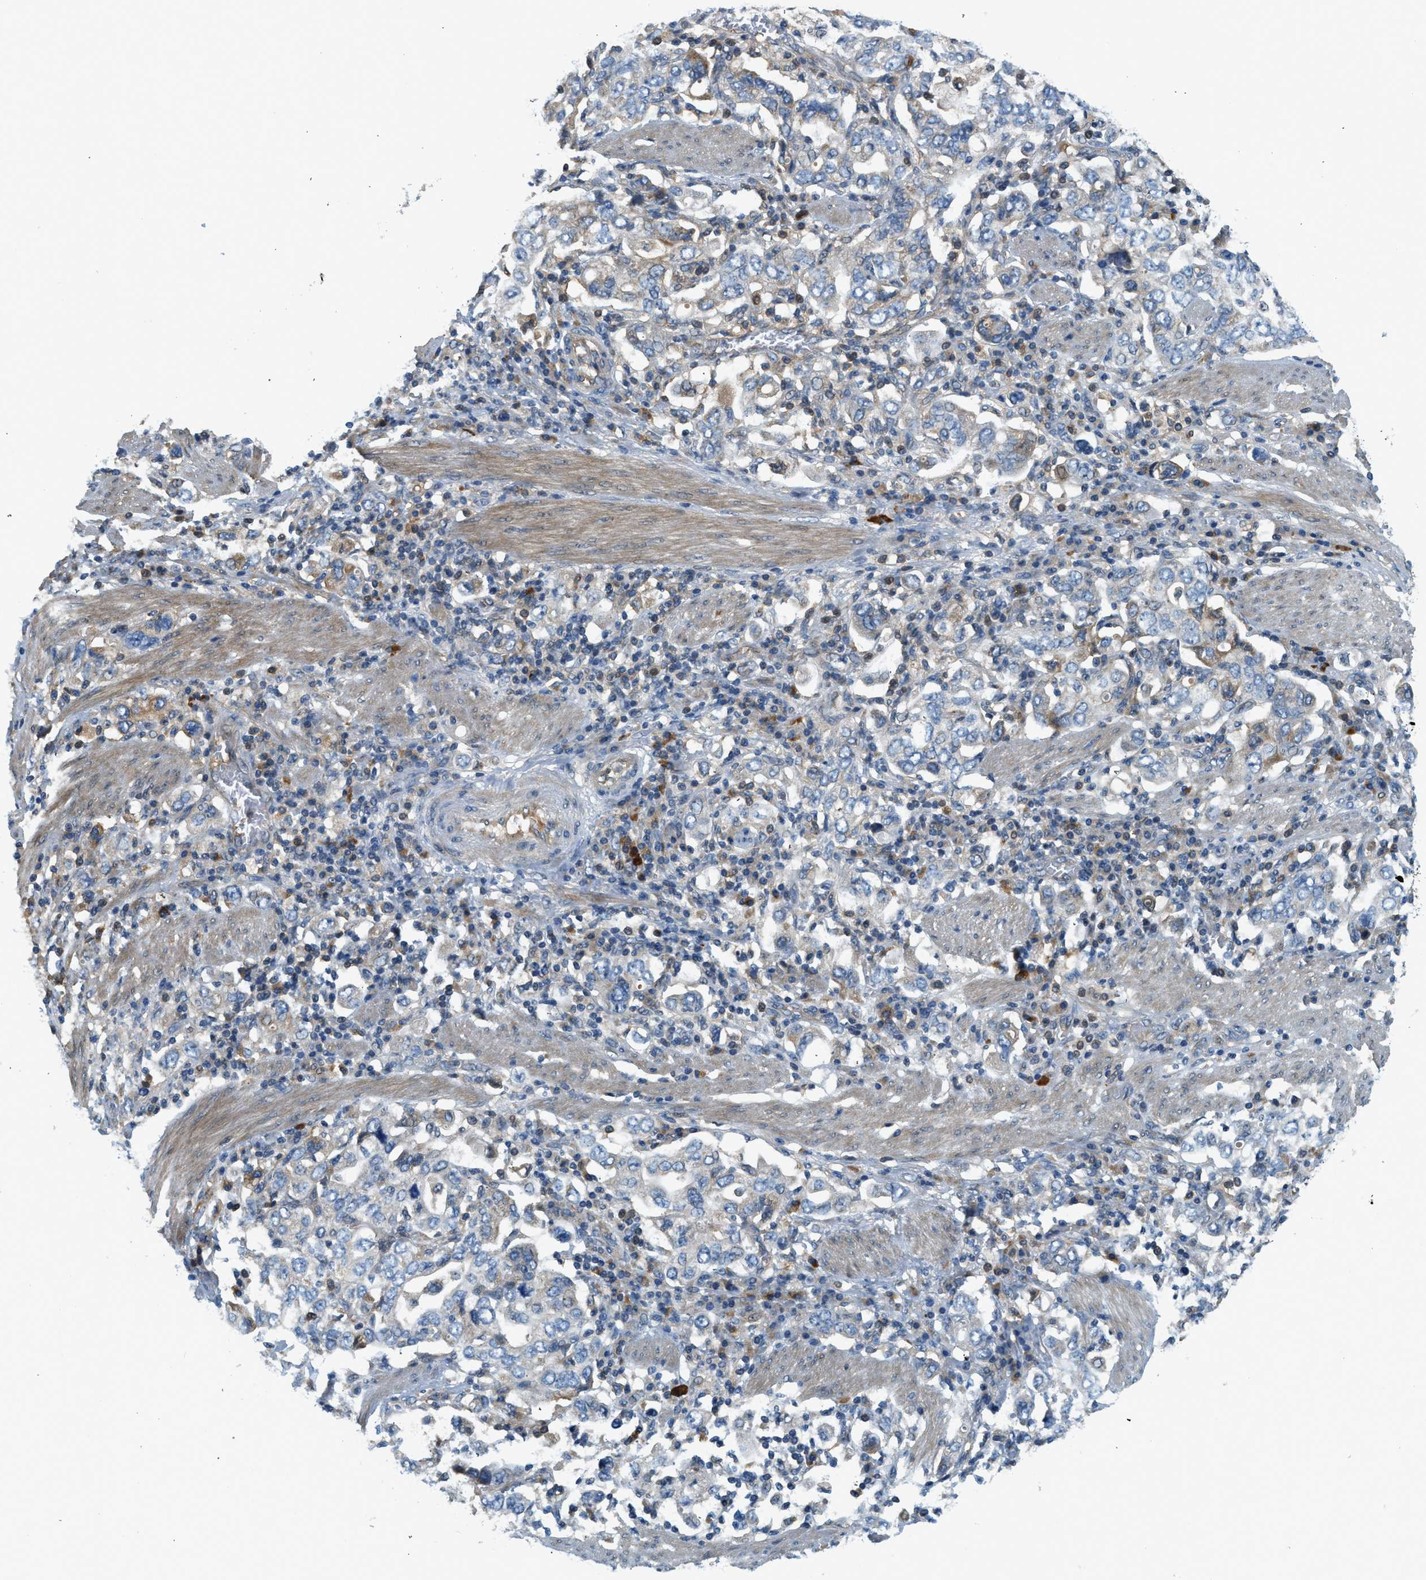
{"staining": {"intensity": "negative", "quantity": "none", "location": "none"}, "tissue": "stomach cancer", "cell_type": "Tumor cells", "image_type": "cancer", "snomed": [{"axis": "morphology", "description": "Adenocarcinoma, NOS"}, {"axis": "topography", "description": "Stomach, upper"}], "caption": "A histopathology image of stomach adenocarcinoma stained for a protein exhibits no brown staining in tumor cells. (DAB IHC, high magnification).", "gene": "KCNK1", "patient": {"sex": "male", "age": 62}}